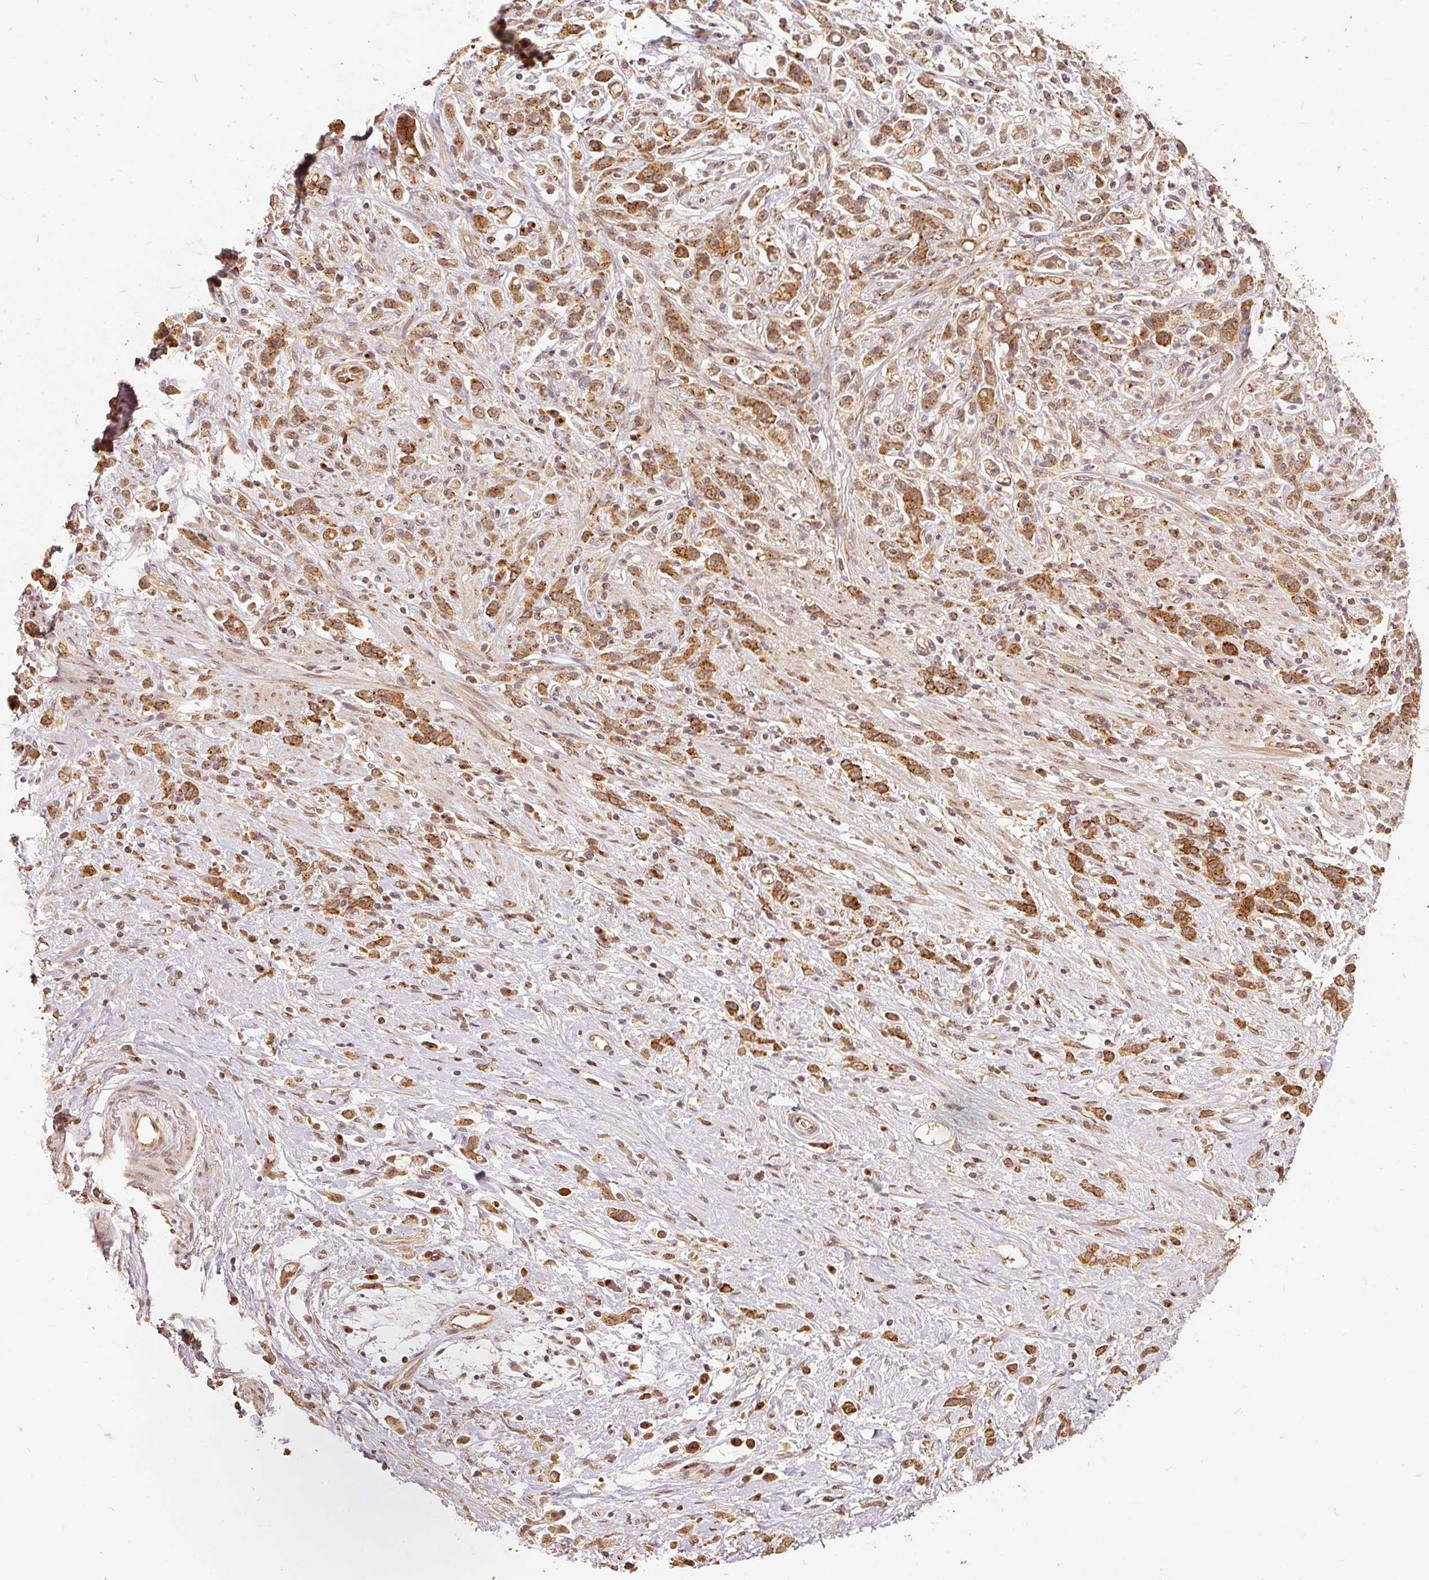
{"staining": {"intensity": "moderate", "quantity": ">75%", "location": "cytoplasmic/membranous"}, "tissue": "stomach cancer", "cell_type": "Tumor cells", "image_type": "cancer", "snomed": [{"axis": "morphology", "description": "Adenocarcinoma, NOS"}, {"axis": "topography", "description": "Stomach"}], "caption": "A histopathology image of human stomach adenocarcinoma stained for a protein displays moderate cytoplasmic/membranous brown staining in tumor cells. (DAB (3,3'-diaminobenzidine) IHC with brightfield microscopy, high magnification).", "gene": "FUT8", "patient": {"sex": "female", "age": 60}}